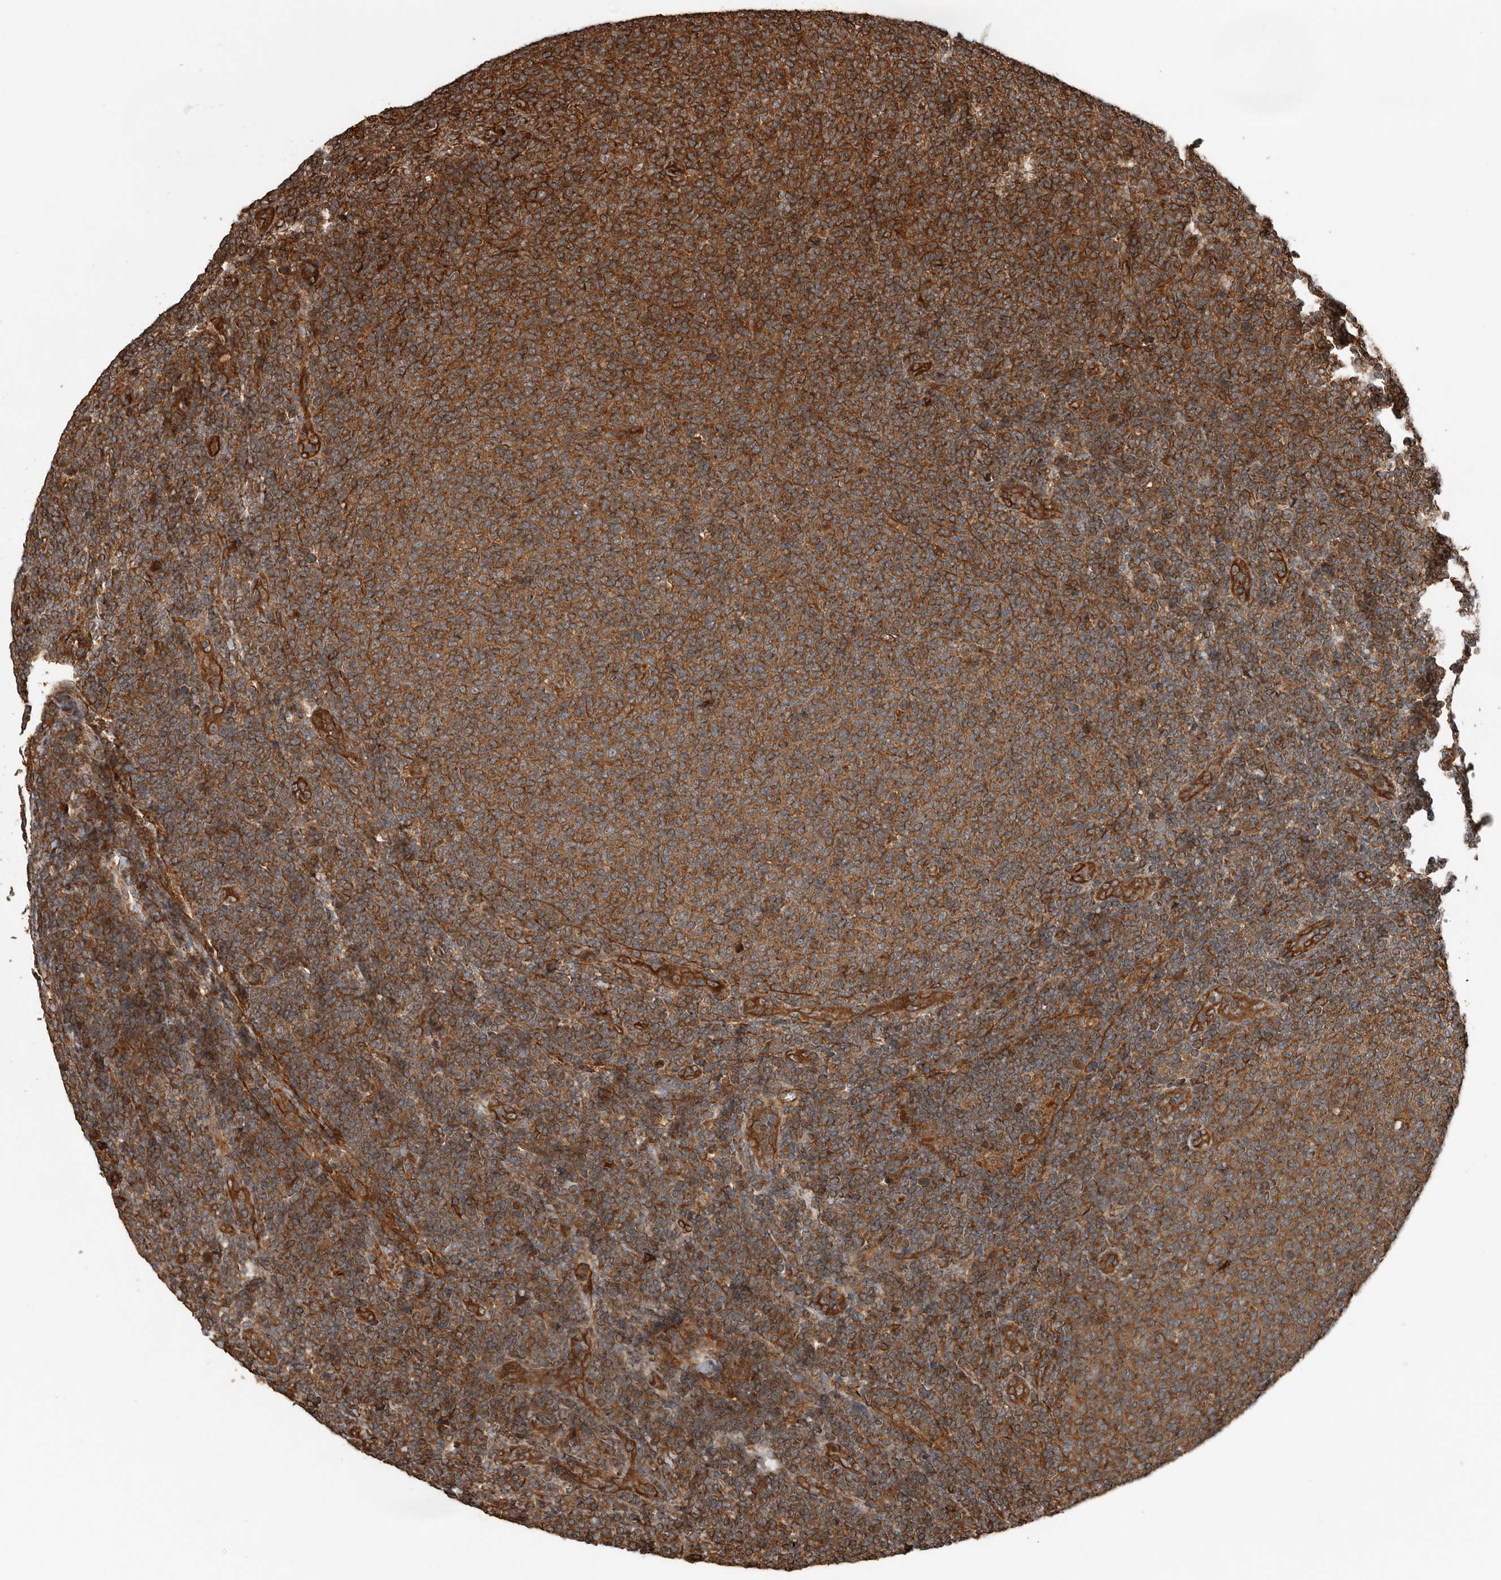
{"staining": {"intensity": "strong", "quantity": ">75%", "location": "cytoplasmic/membranous"}, "tissue": "lymphoma", "cell_type": "Tumor cells", "image_type": "cancer", "snomed": [{"axis": "morphology", "description": "Malignant lymphoma, non-Hodgkin's type, Low grade"}, {"axis": "topography", "description": "Lymph node"}], "caption": "Malignant lymphoma, non-Hodgkin's type (low-grade) stained with a protein marker demonstrates strong staining in tumor cells.", "gene": "YOD1", "patient": {"sex": "male", "age": 66}}